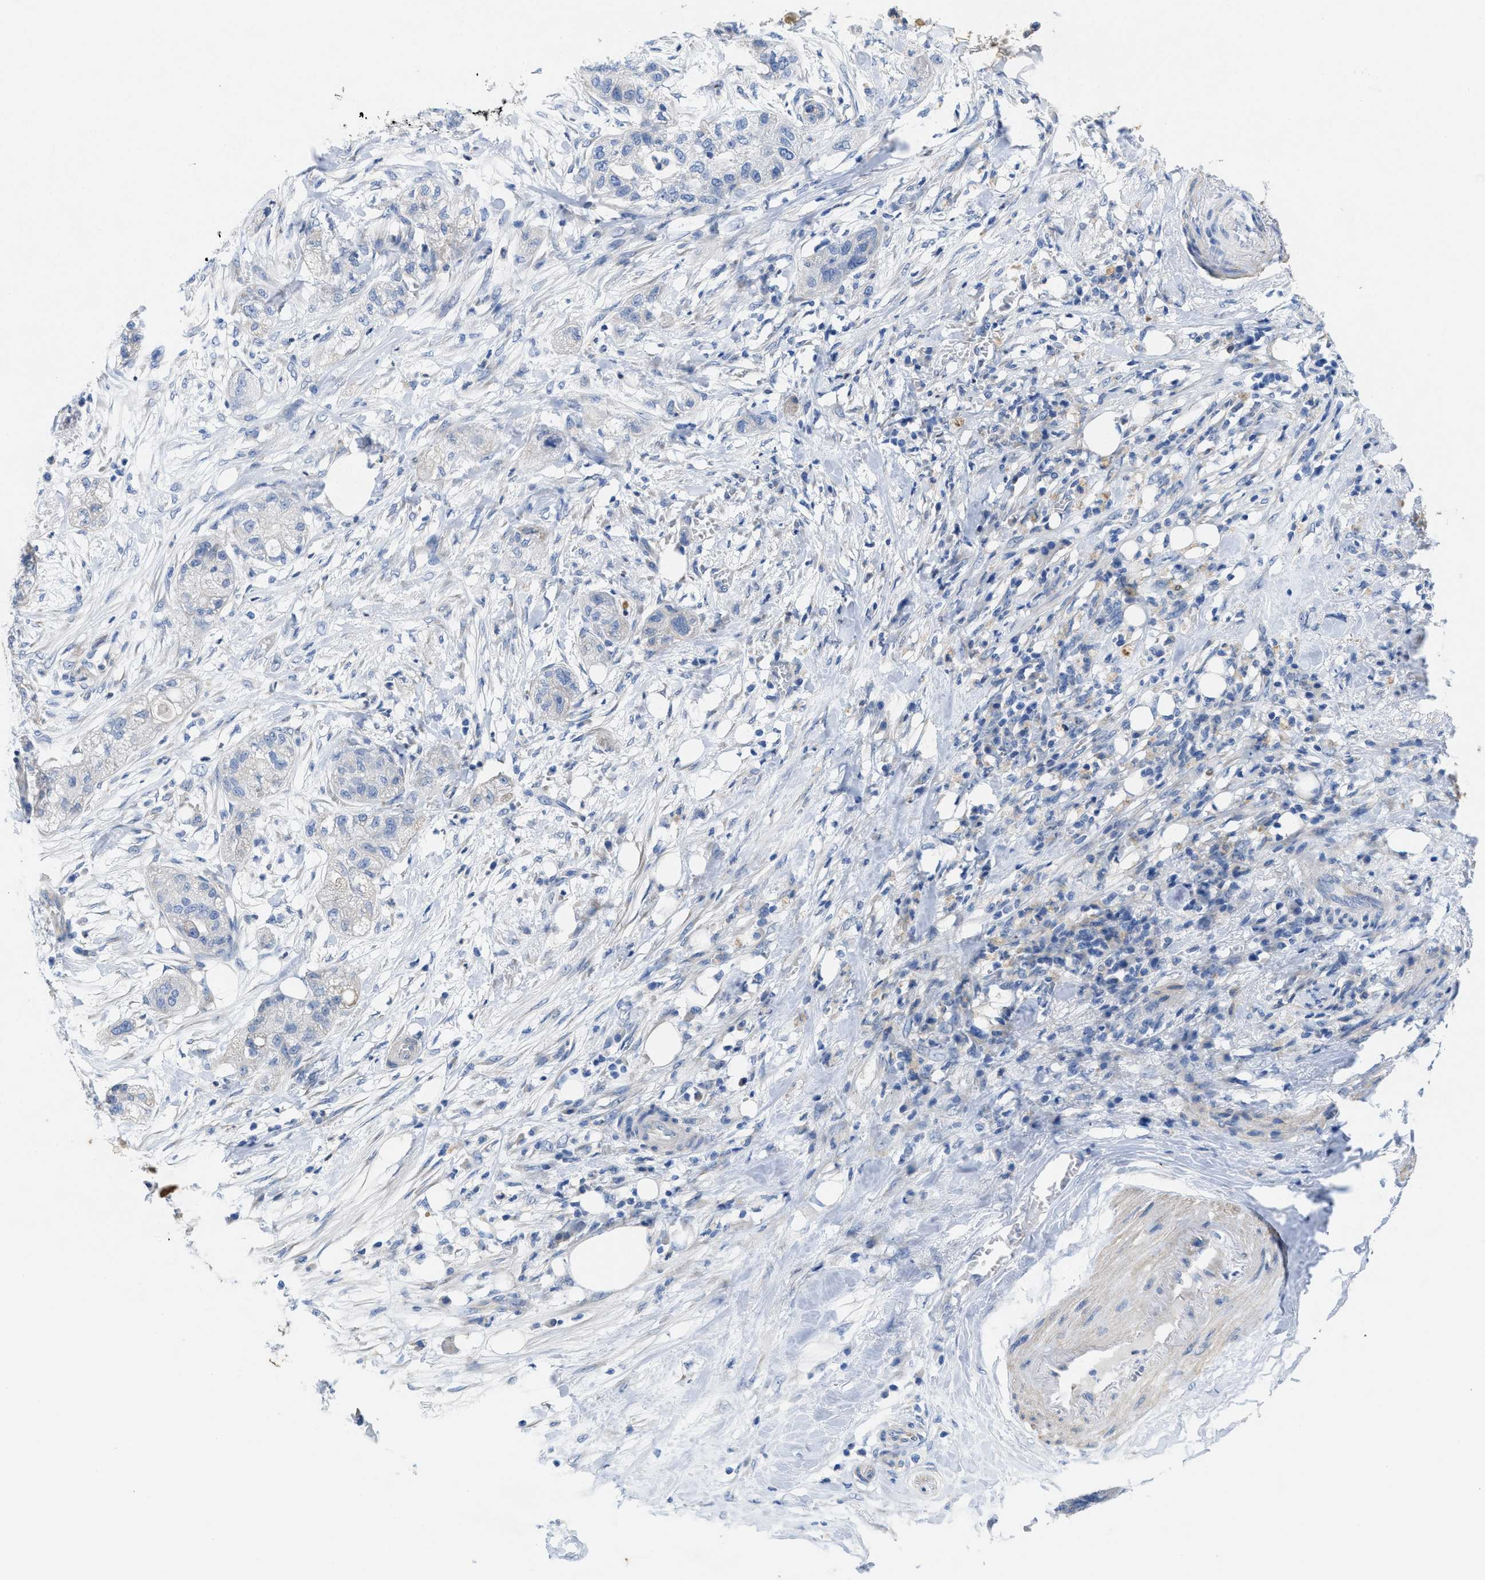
{"staining": {"intensity": "negative", "quantity": "none", "location": "none"}, "tissue": "pancreatic cancer", "cell_type": "Tumor cells", "image_type": "cancer", "snomed": [{"axis": "morphology", "description": "Adenocarcinoma, NOS"}, {"axis": "topography", "description": "Pancreas"}], "caption": "A high-resolution photomicrograph shows IHC staining of pancreatic adenocarcinoma, which shows no significant staining in tumor cells.", "gene": "CPA2", "patient": {"sex": "female", "age": 78}}